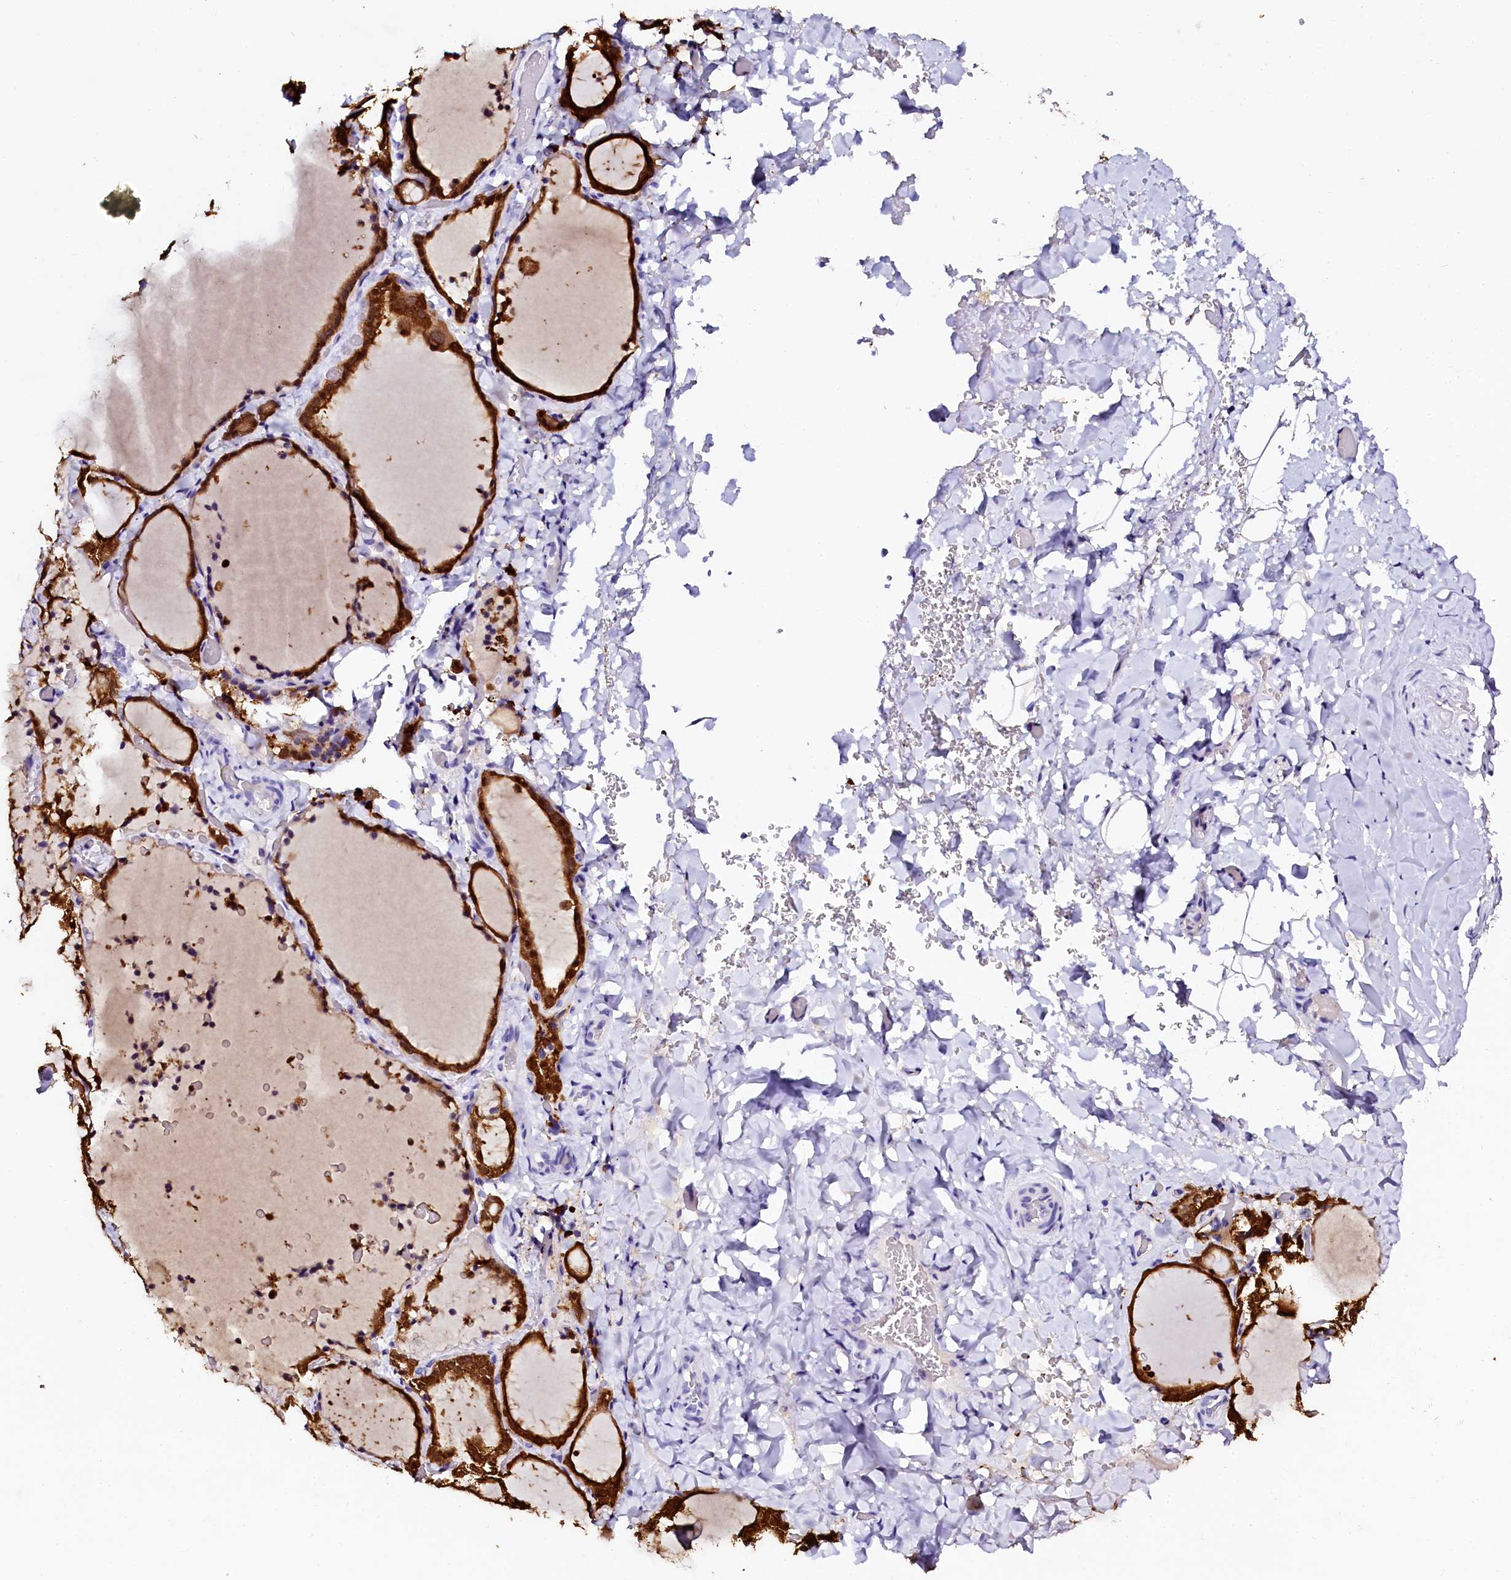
{"staining": {"intensity": "strong", "quantity": ">75%", "location": "cytoplasmic/membranous,nuclear"}, "tissue": "thyroid gland", "cell_type": "Glandular cells", "image_type": "normal", "snomed": [{"axis": "morphology", "description": "Normal tissue, NOS"}, {"axis": "topography", "description": "Thyroid gland"}], "caption": "Immunohistochemistry (IHC) histopathology image of unremarkable human thyroid gland stained for a protein (brown), which displays high levels of strong cytoplasmic/membranous,nuclear staining in approximately >75% of glandular cells.", "gene": "SORD", "patient": {"sex": "female", "age": 22}}